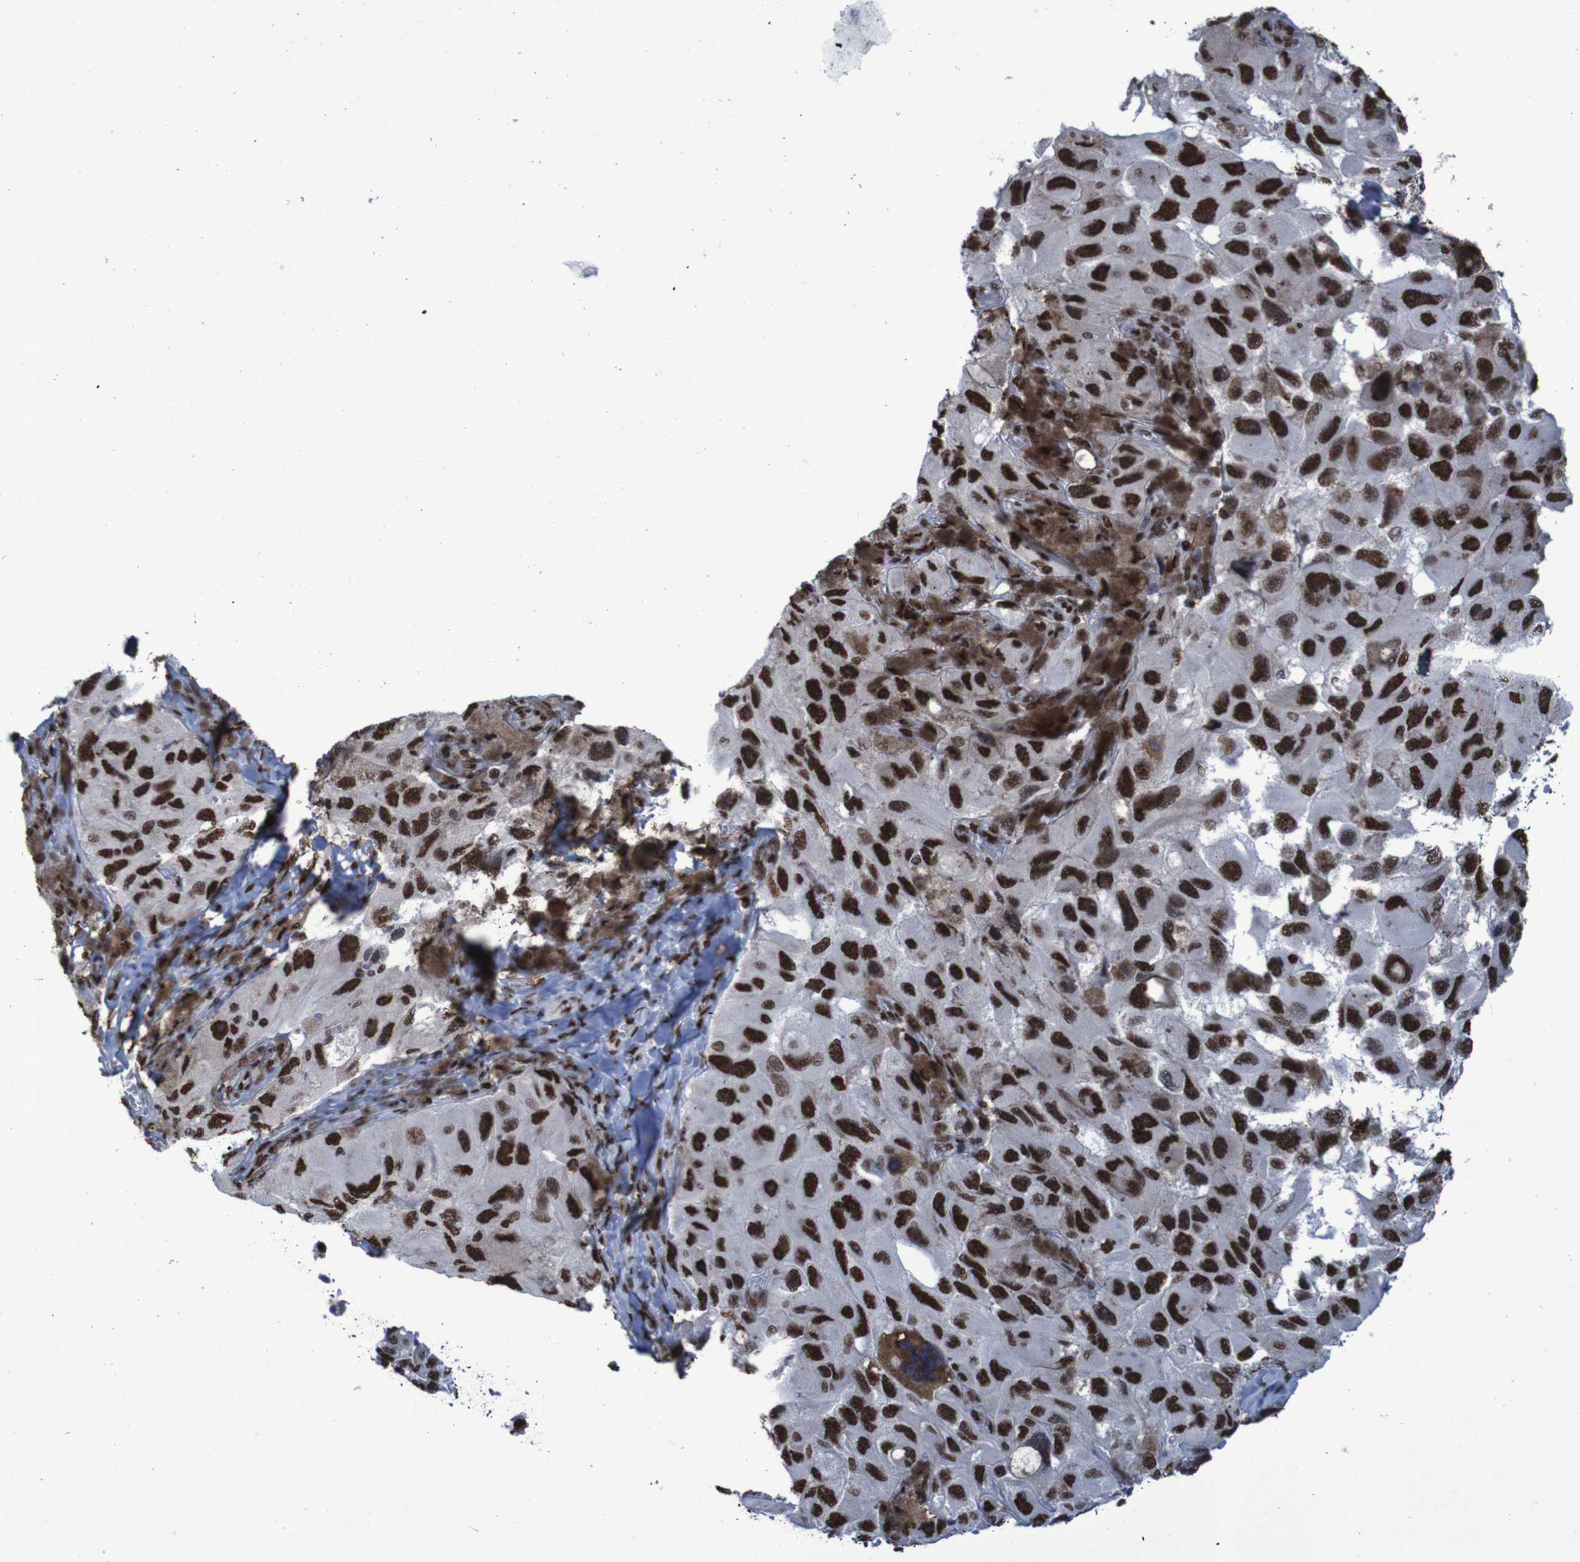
{"staining": {"intensity": "strong", "quantity": ">75%", "location": "nuclear"}, "tissue": "melanoma", "cell_type": "Tumor cells", "image_type": "cancer", "snomed": [{"axis": "morphology", "description": "Malignant melanoma, NOS"}, {"axis": "topography", "description": "Skin"}], "caption": "Protein staining of malignant melanoma tissue shows strong nuclear positivity in about >75% of tumor cells.", "gene": "HNRNPR", "patient": {"sex": "female", "age": 73}}